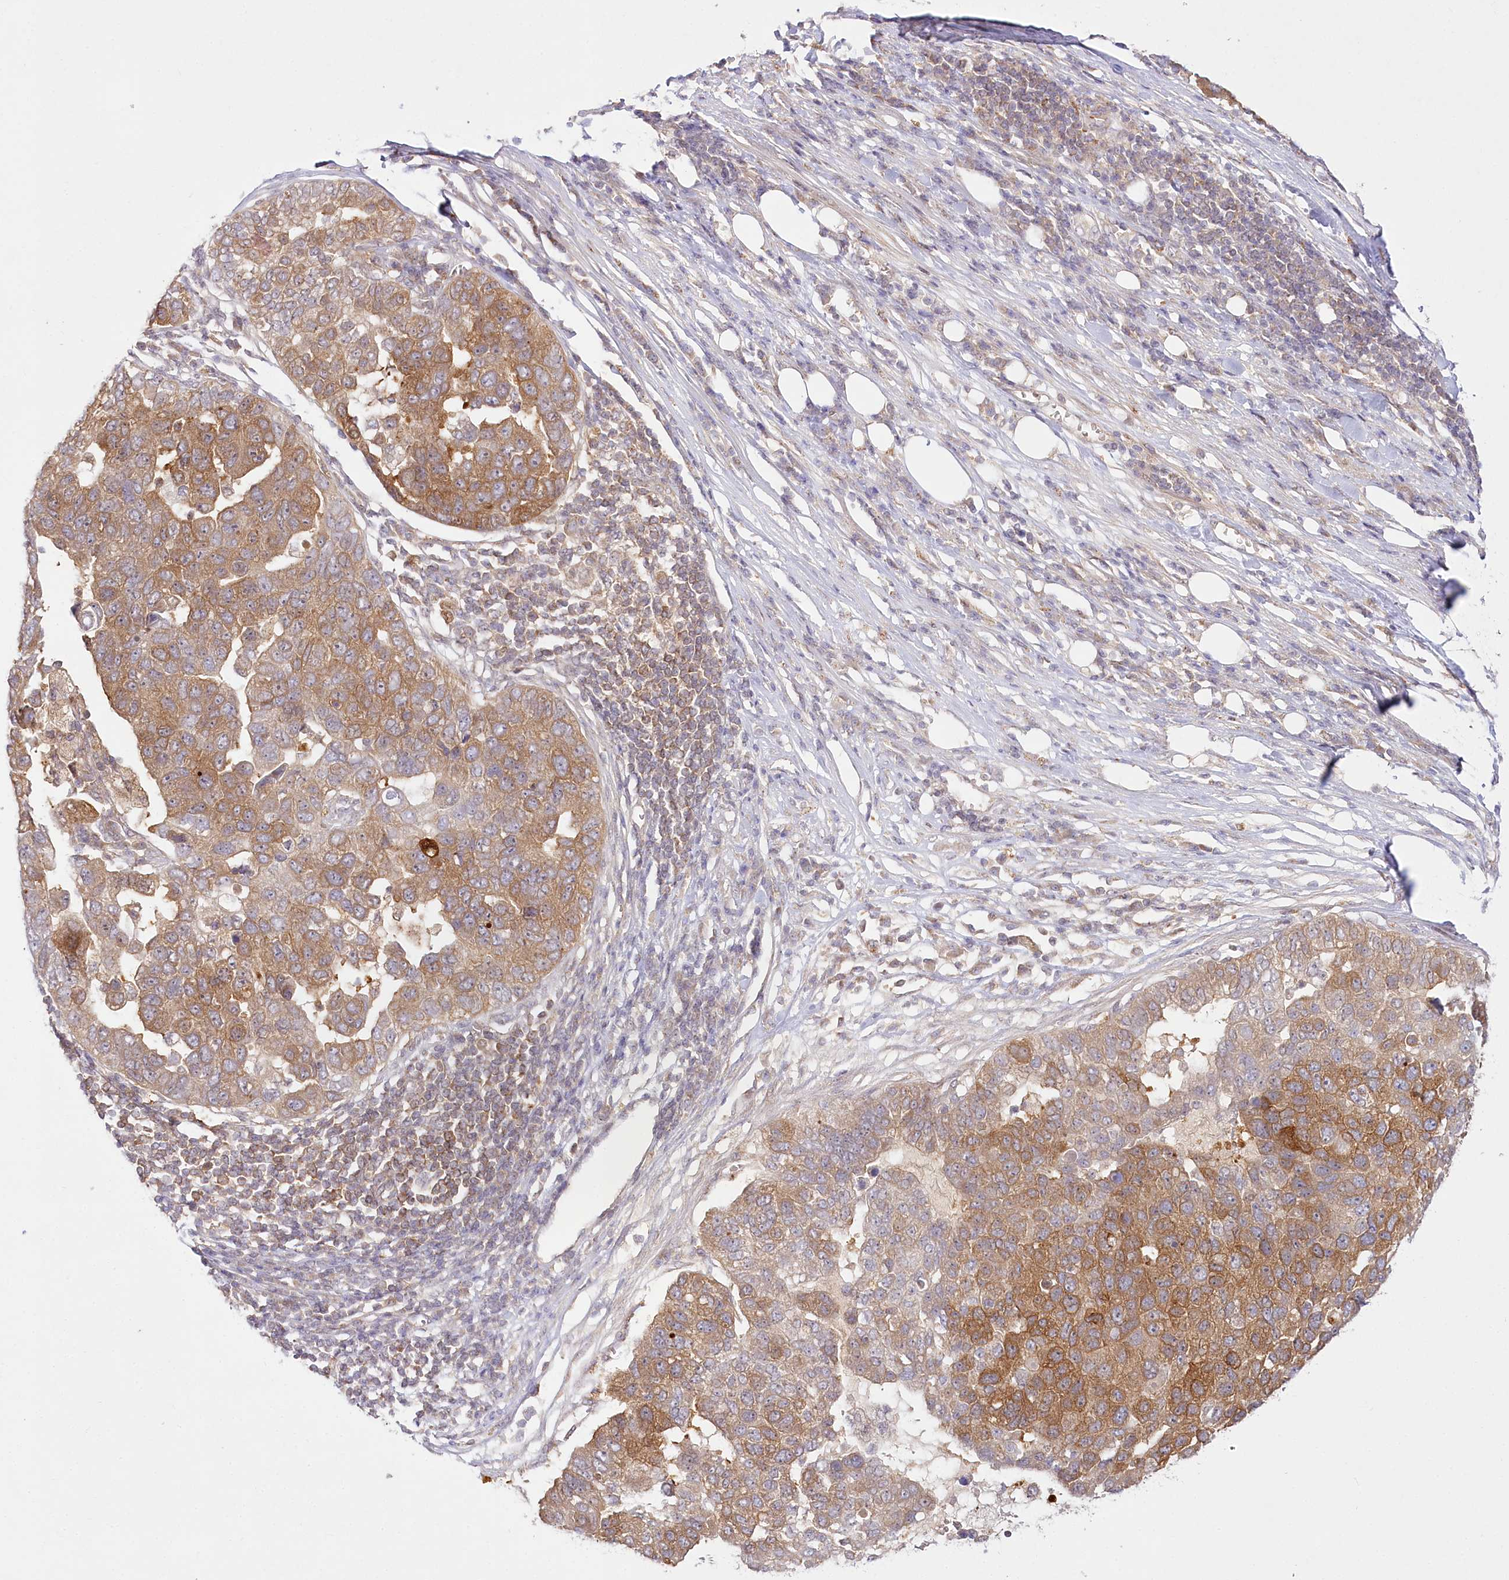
{"staining": {"intensity": "moderate", "quantity": ">75%", "location": "cytoplasmic/membranous"}, "tissue": "pancreatic cancer", "cell_type": "Tumor cells", "image_type": "cancer", "snomed": [{"axis": "morphology", "description": "Adenocarcinoma, NOS"}, {"axis": "topography", "description": "Pancreas"}], "caption": "Immunohistochemistry (IHC) image of neoplastic tissue: pancreatic cancer (adenocarcinoma) stained using immunohistochemistry (IHC) reveals medium levels of moderate protein expression localized specifically in the cytoplasmic/membranous of tumor cells, appearing as a cytoplasmic/membranous brown color.", "gene": "INPP4B", "patient": {"sex": "female", "age": 61}}